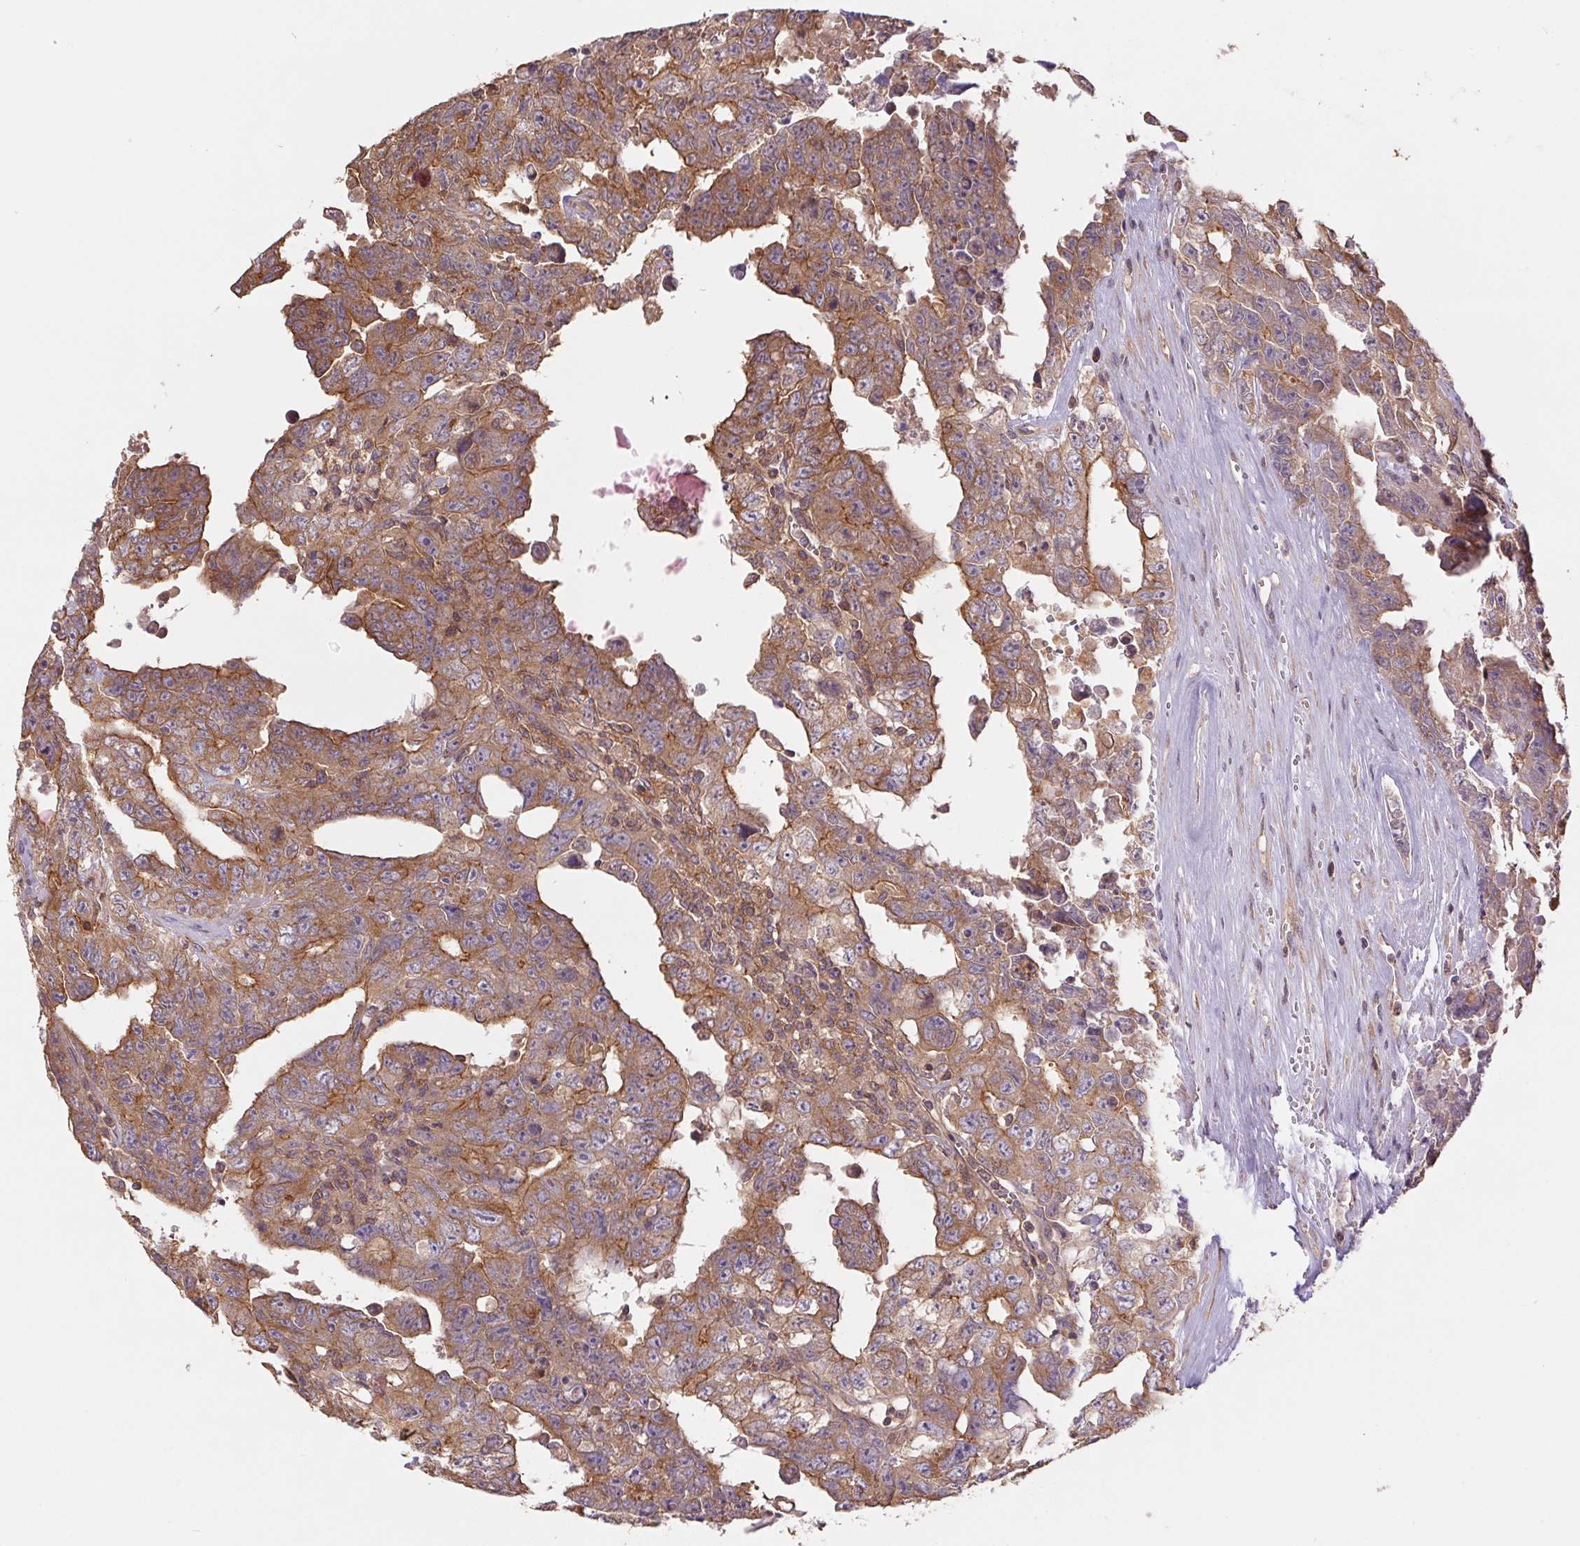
{"staining": {"intensity": "moderate", "quantity": ">75%", "location": "cytoplasmic/membranous"}, "tissue": "testis cancer", "cell_type": "Tumor cells", "image_type": "cancer", "snomed": [{"axis": "morphology", "description": "Carcinoma, Embryonal, NOS"}, {"axis": "topography", "description": "Testis"}], "caption": "Moderate cytoplasmic/membranous protein staining is seen in approximately >75% of tumor cells in testis cancer.", "gene": "TUBA3D", "patient": {"sex": "male", "age": 24}}